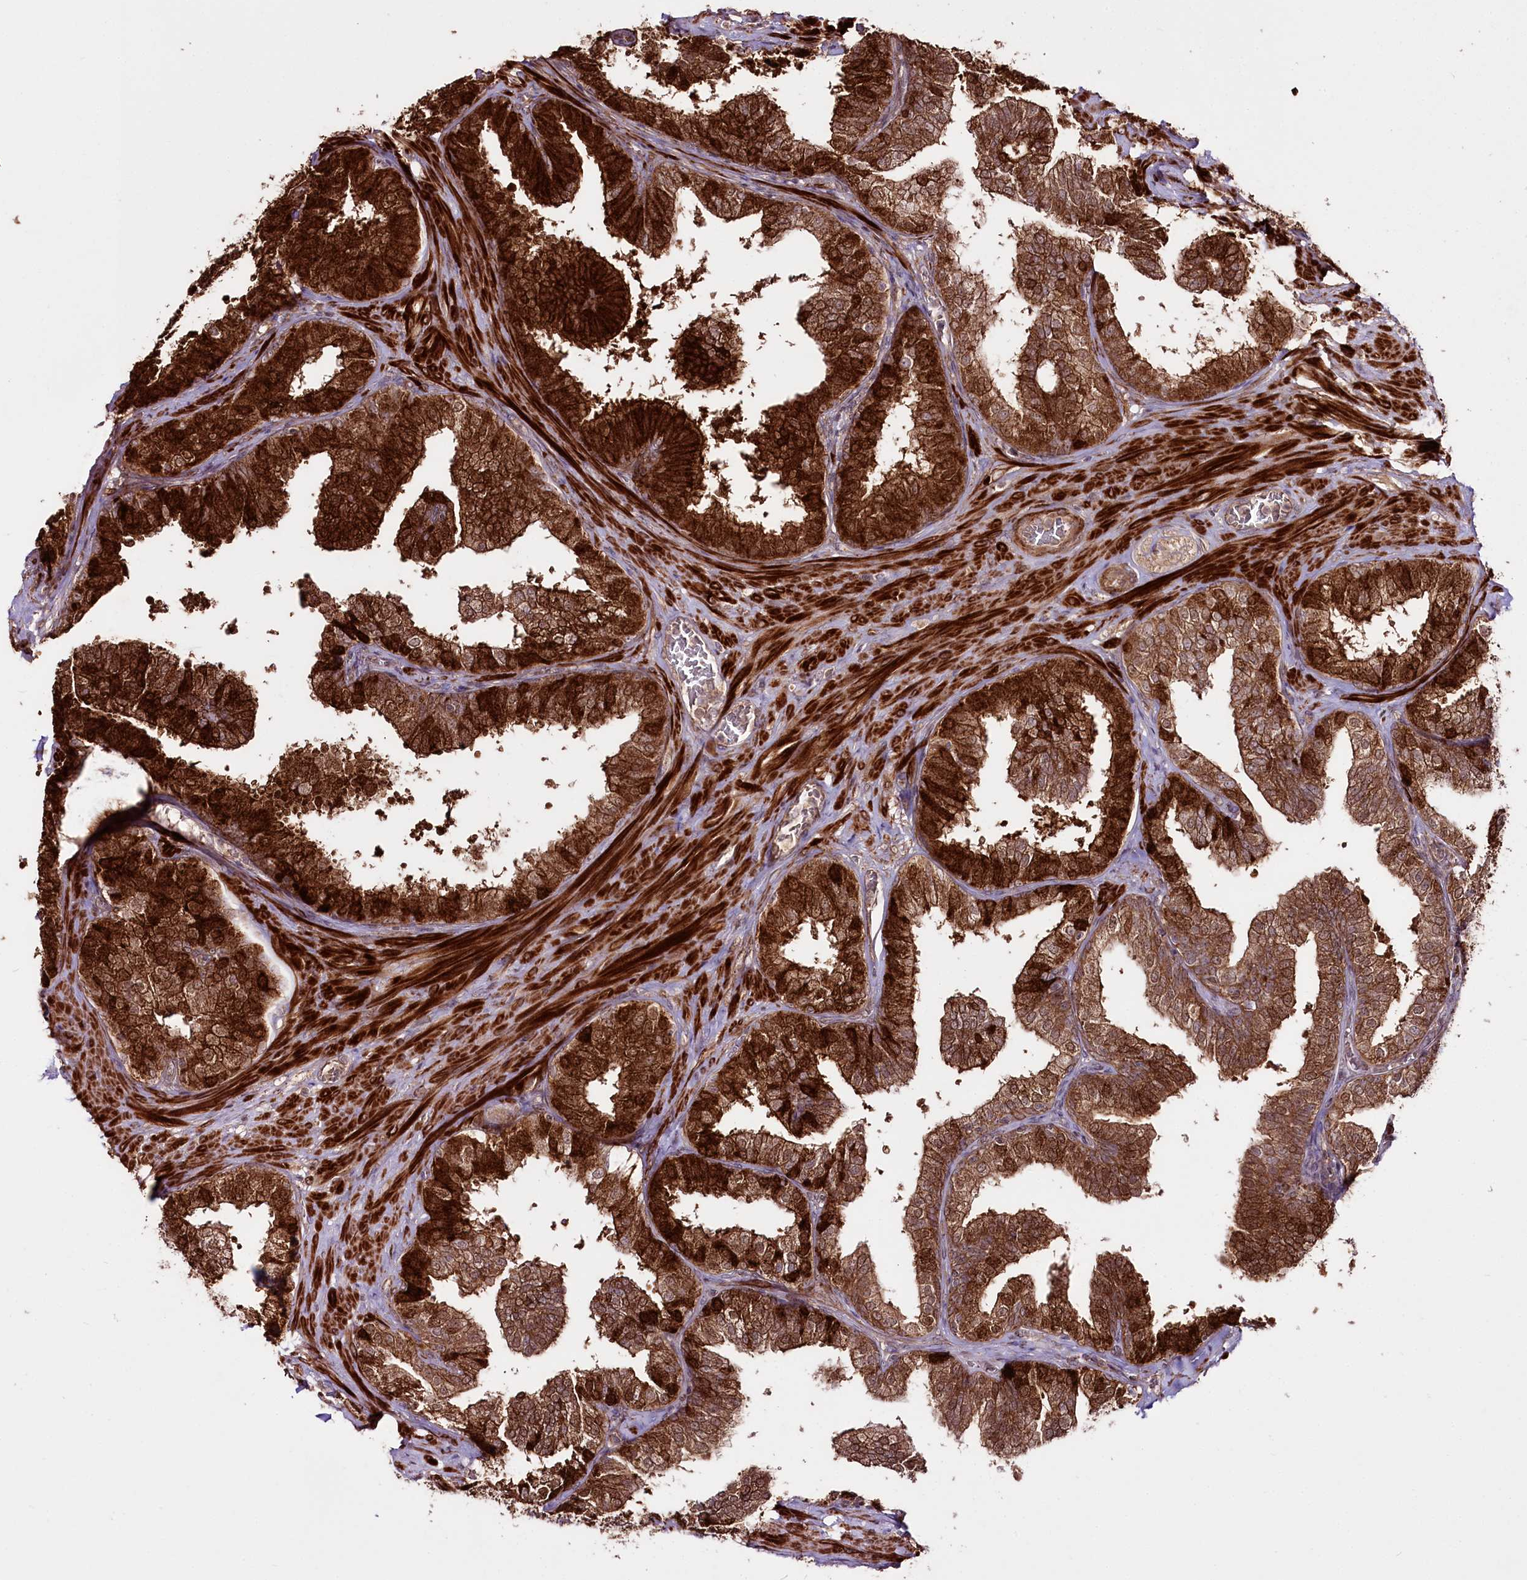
{"staining": {"intensity": "strong", "quantity": ">75%", "location": "cytoplasmic/membranous"}, "tissue": "prostate", "cell_type": "Glandular cells", "image_type": "normal", "snomed": [{"axis": "morphology", "description": "Normal tissue, NOS"}, {"axis": "topography", "description": "Prostate"}], "caption": "The photomicrograph demonstrates staining of normal prostate, revealing strong cytoplasmic/membranous protein expression (brown color) within glandular cells.", "gene": "REXO2", "patient": {"sex": "male", "age": 60}}